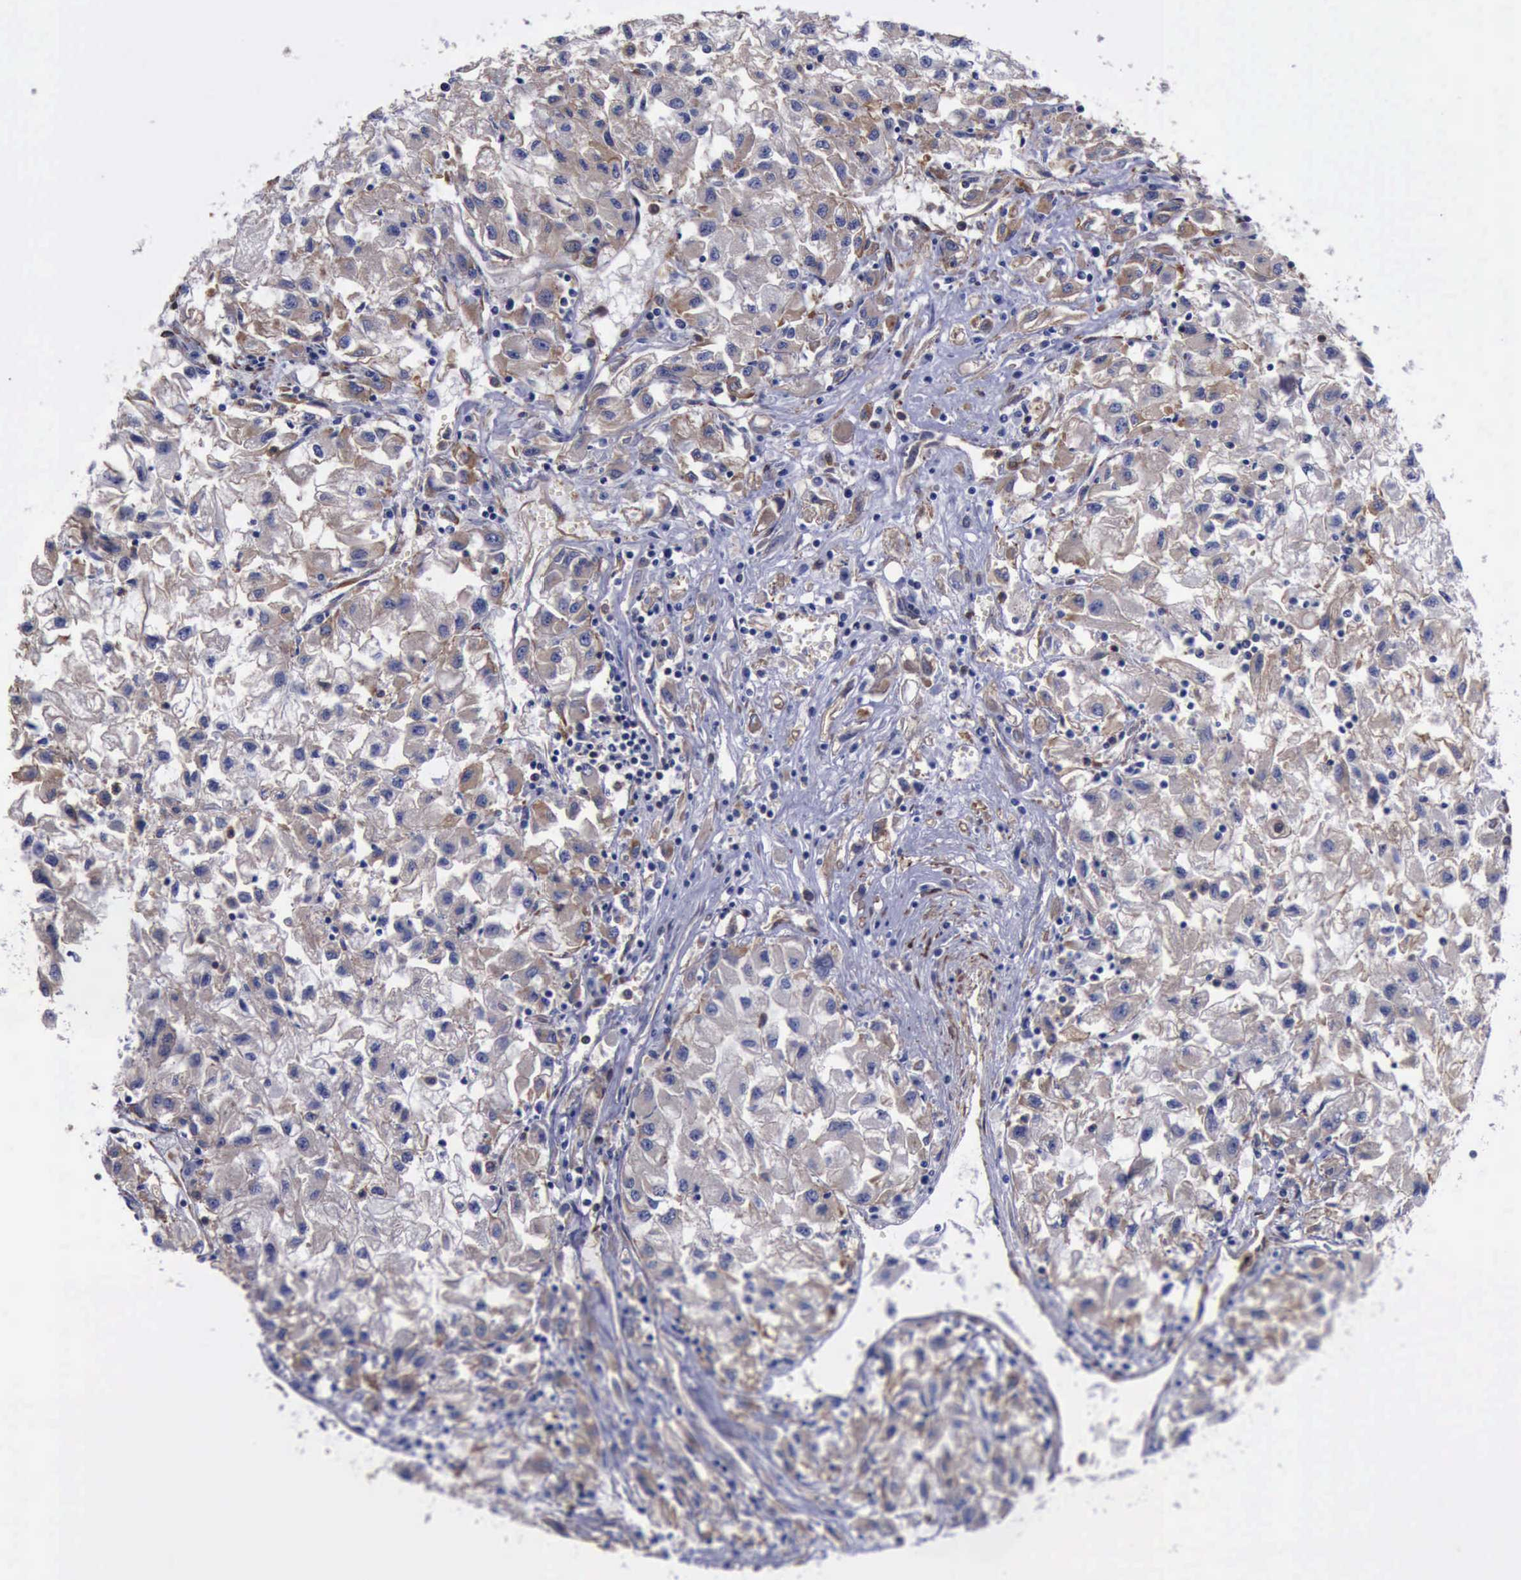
{"staining": {"intensity": "weak", "quantity": "<25%", "location": "cytoplasmic/membranous"}, "tissue": "renal cancer", "cell_type": "Tumor cells", "image_type": "cancer", "snomed": [{"axis": "morphology", "description": "Adenocarcinoma, NOS"}, {"axis": "topography", "description": "Kidney"}], "caption": "Immunohistochemistry histopathology image of human renal cancer (adenocarcinoma) stained for a protein (brown), which displays no positivity in tumor cells.", "gene": "FLNA", "patient": {"sex": "male", "age": 59}}